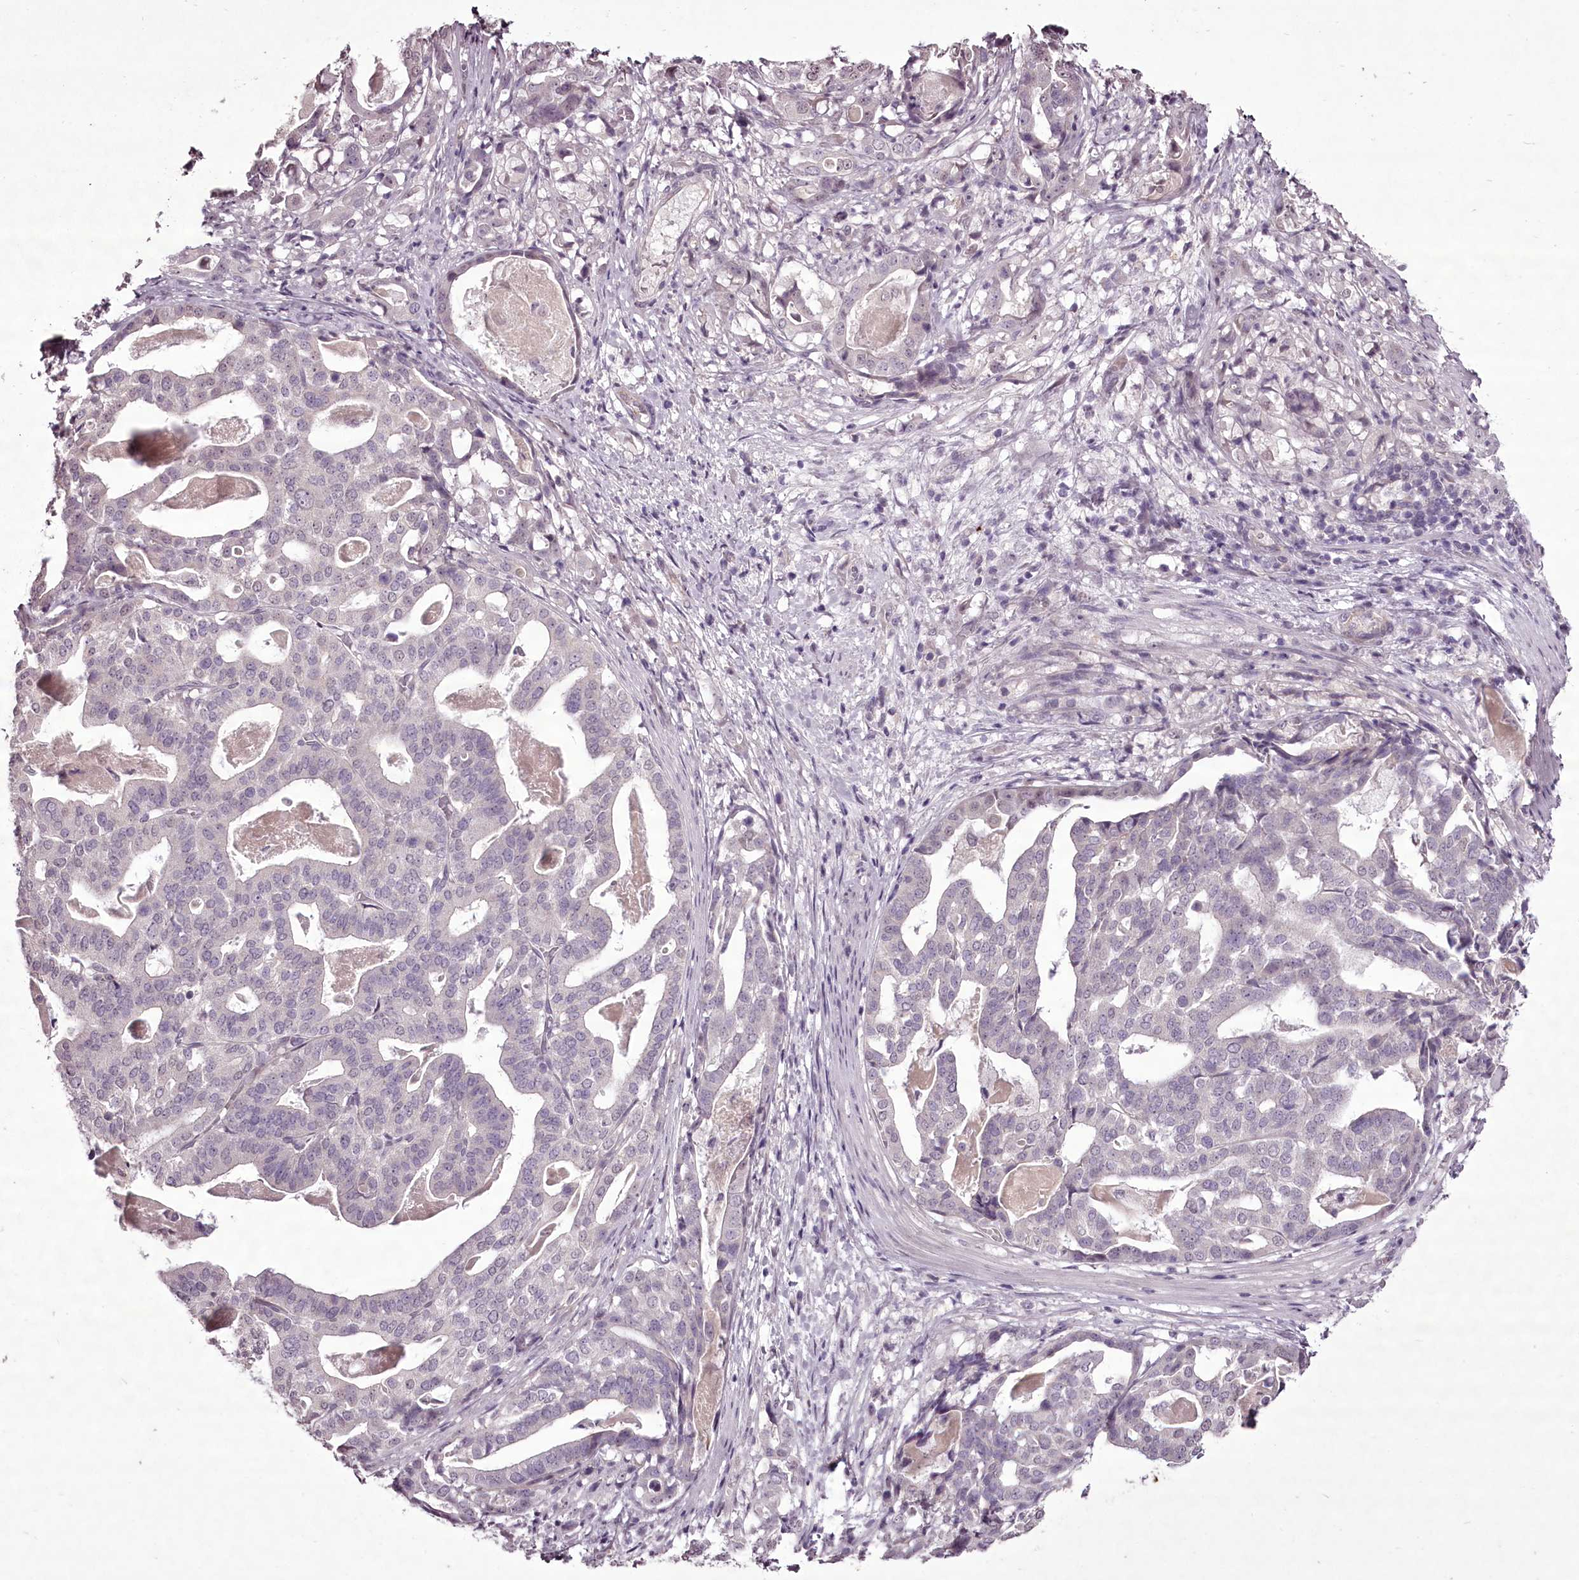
{"staining": {"intensity": "negative", "quantity": "none", "location": "none"}, "tissue": "stomach cancer", "cell_type": "Tumor cells", "image_type": "cancer", "snomed": [{"axis": "morphology", "description": "Adenocarcinoma, NOS"}, {"axis": "topography", "description": "Stomach"}], "caption": "This photomicrograph is of stomach adenocarcinoma stained with immunohistochemistry to label a protein in brown with the nuclei are counter-stained blue. There is no positivity in tumor cells. Nuclei are stained in blue.", "gene": "C1orf56", "patient": {"sex": "male", "age": 48}}